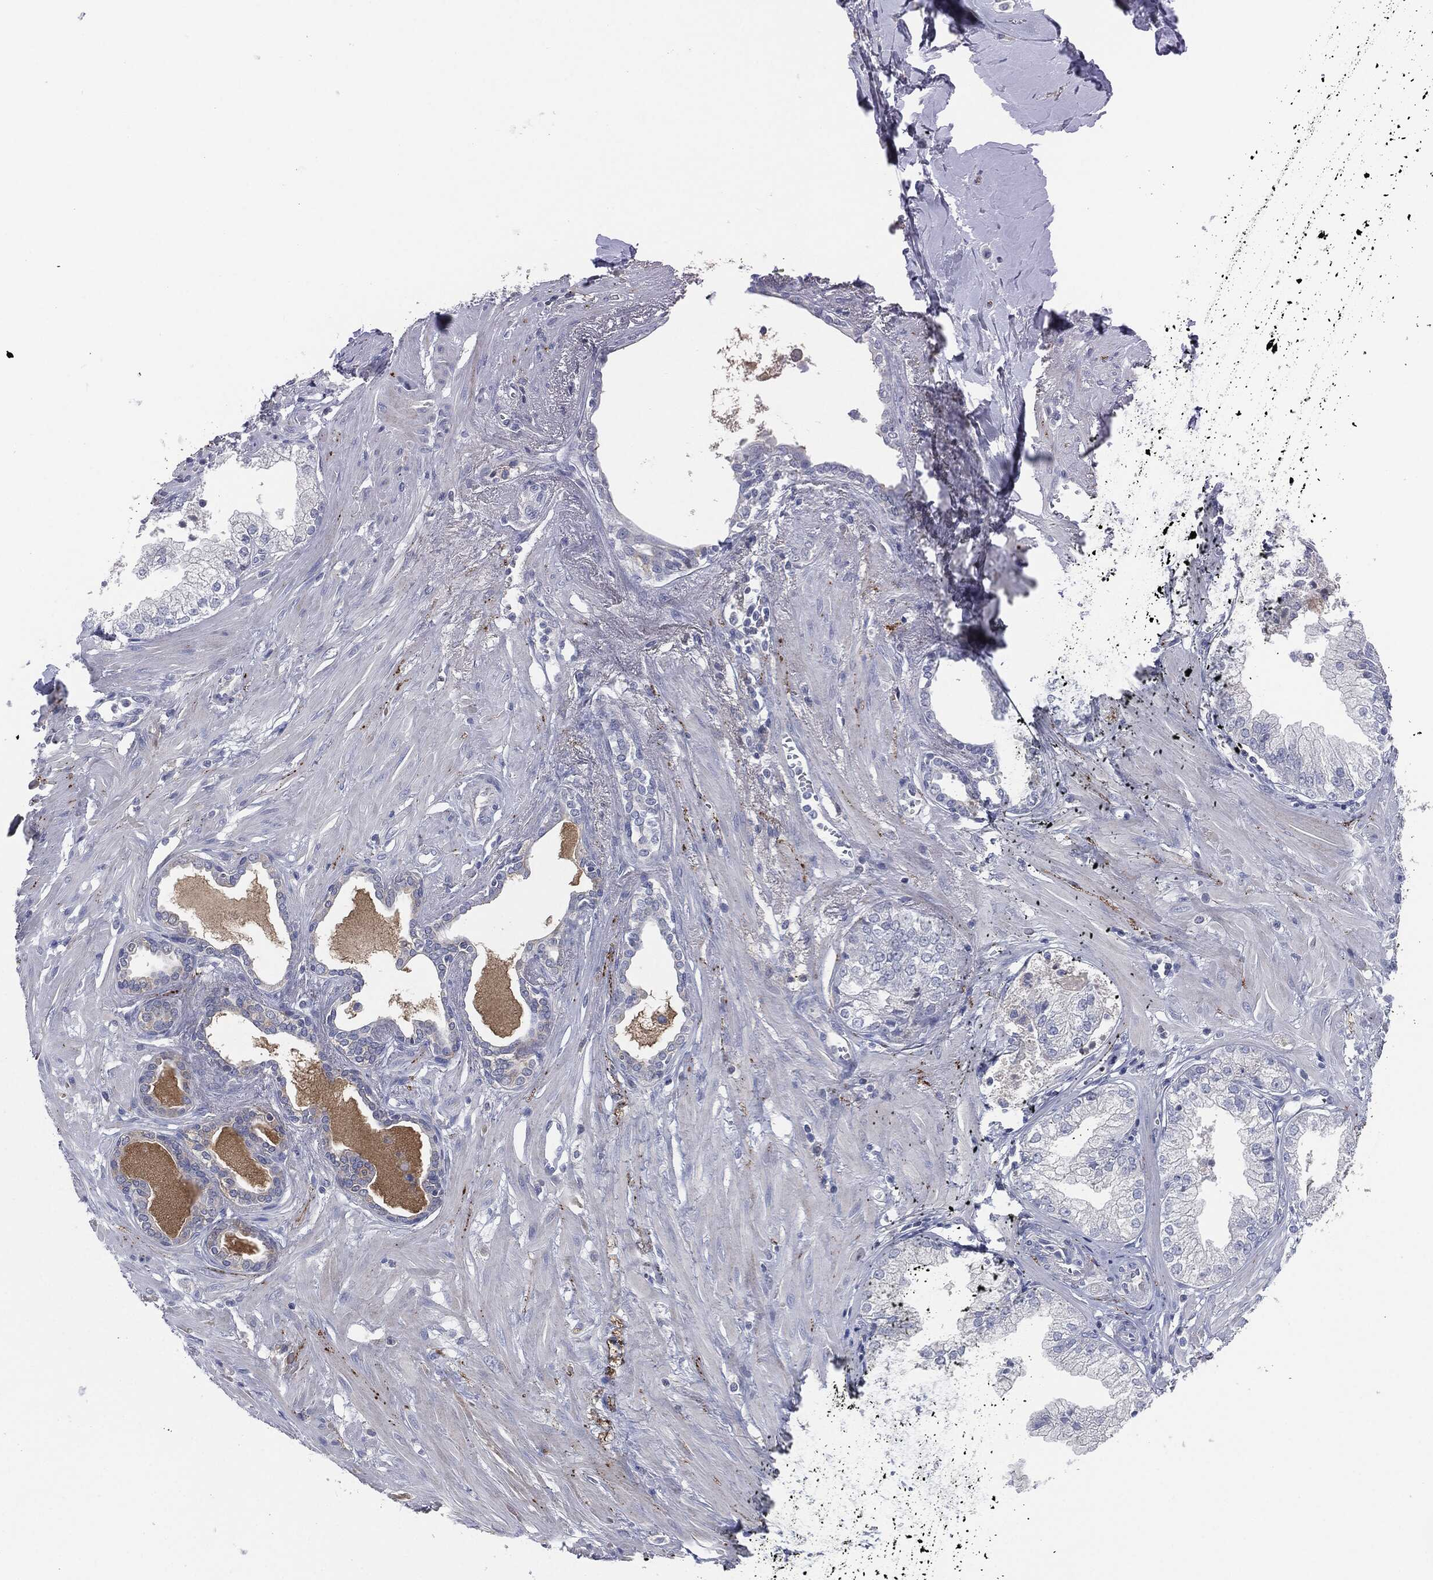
{"staining": {"intensity": "negative", "quantity": "none", "location": "none"}, "tissue": "prostate cancer", "cell_type": "Tumor cells", "image_type": "cancer", "snomed": [{"axis": "morphology", "description": "Adenocarcinoma, NOS"}, {"axis": "topography", "description": "Prostate and seminal vesicle, NOS"}, {"axis": "topography", "description": "Prostate"}], "caption": "This is an immunohistochemistry histopathology image of prostate cancer (adenocarcinoma). There is no expression in tumor cells.", "gene": "CD27", "patient": {"sex": "male", "age": 79}}